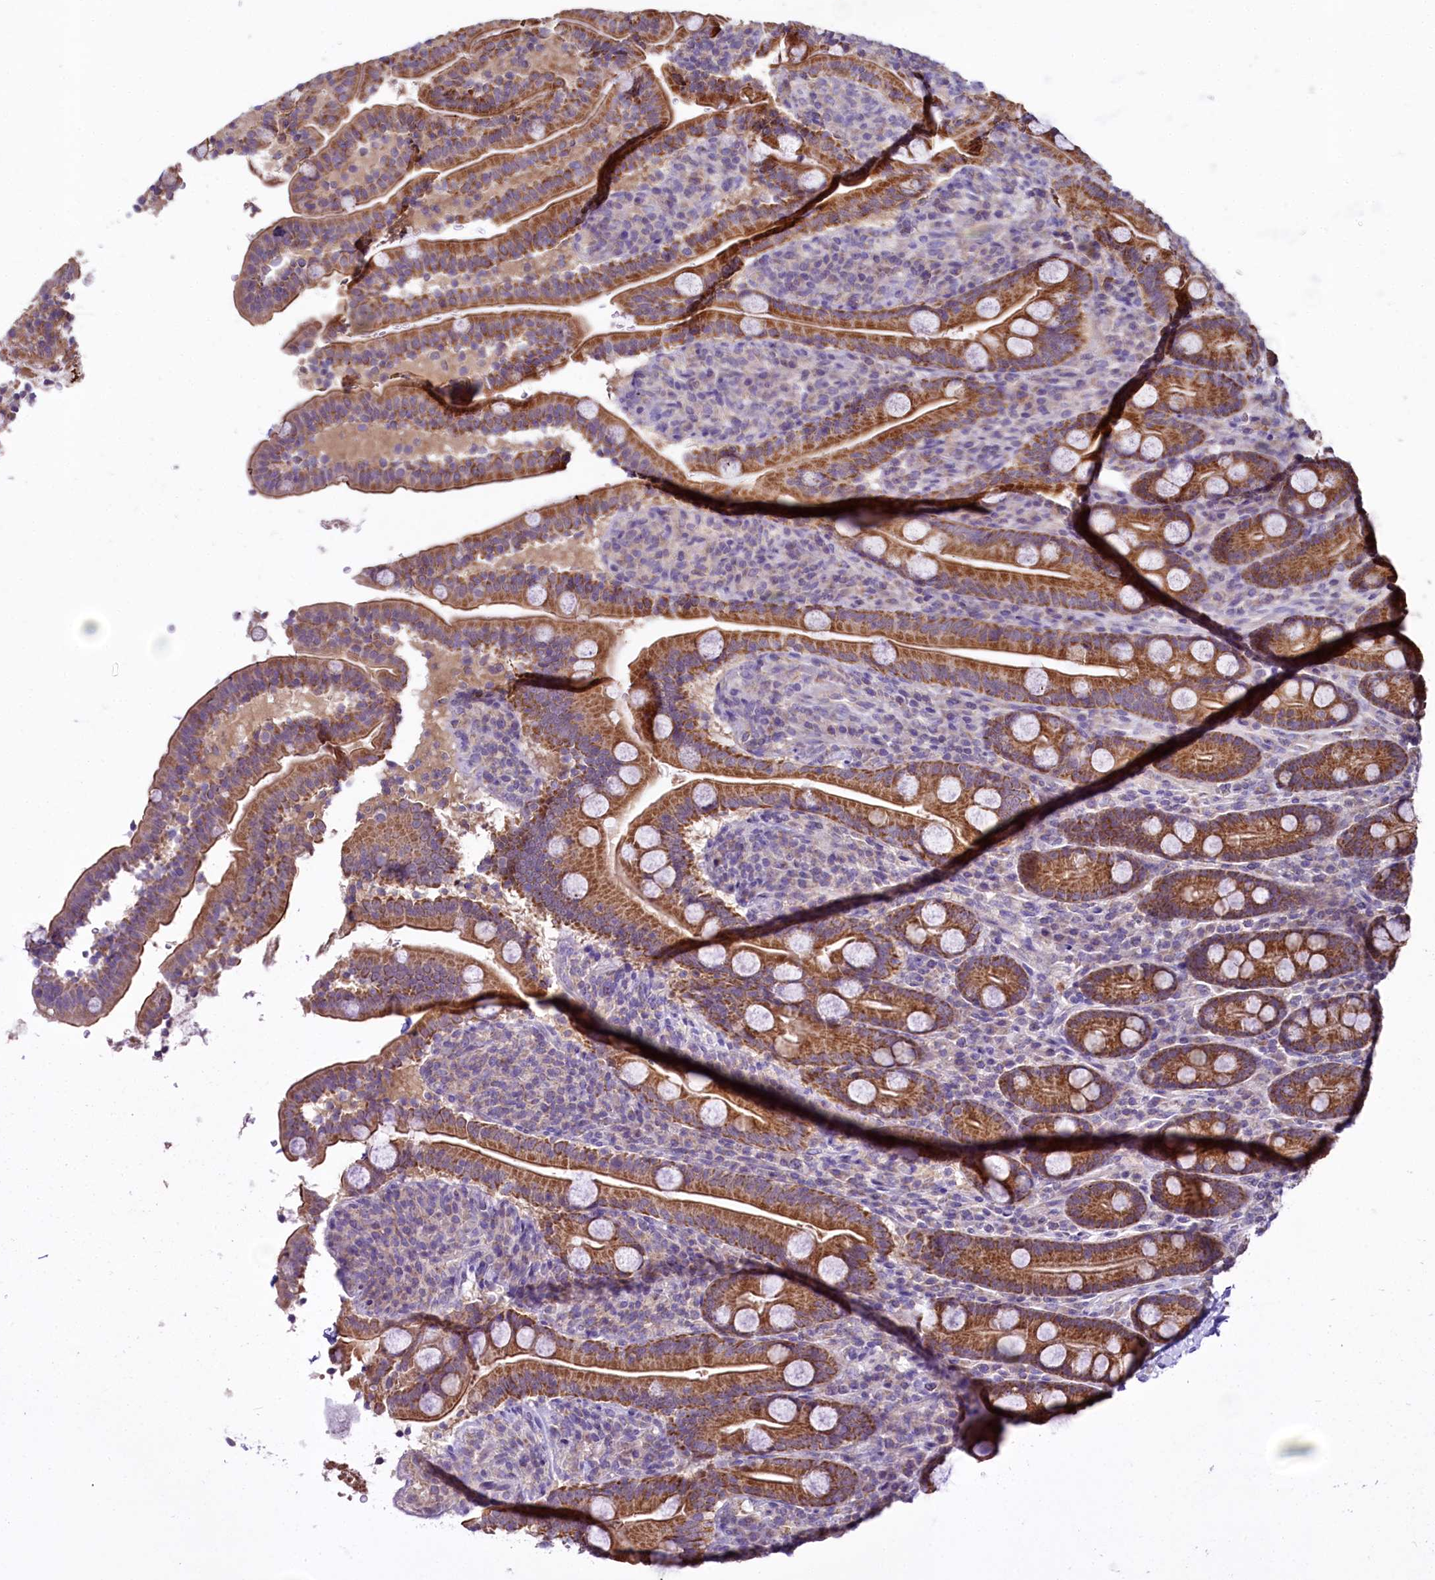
{"staining": {"intensity": "strong", "quantity": ">75%", "location": "cytoplasmic/membranous"}, "tissue": "duodenum", "cell_type": "Glandular cells", "image_type": "normal", "snomed": [{"axis": "morphology", "description": "Normal tissue, NOS"}, {"axis": "topography", "description": "Duodenum"}], "caption": "This is a histology image of immunohistochemistry (IHC) staining of benign duodenum, which shows strong staining in the cytoplasmic/membranous of glandular cells.", "gene": "MRPL57", "patient": {"sex": "male", "age": 35}}